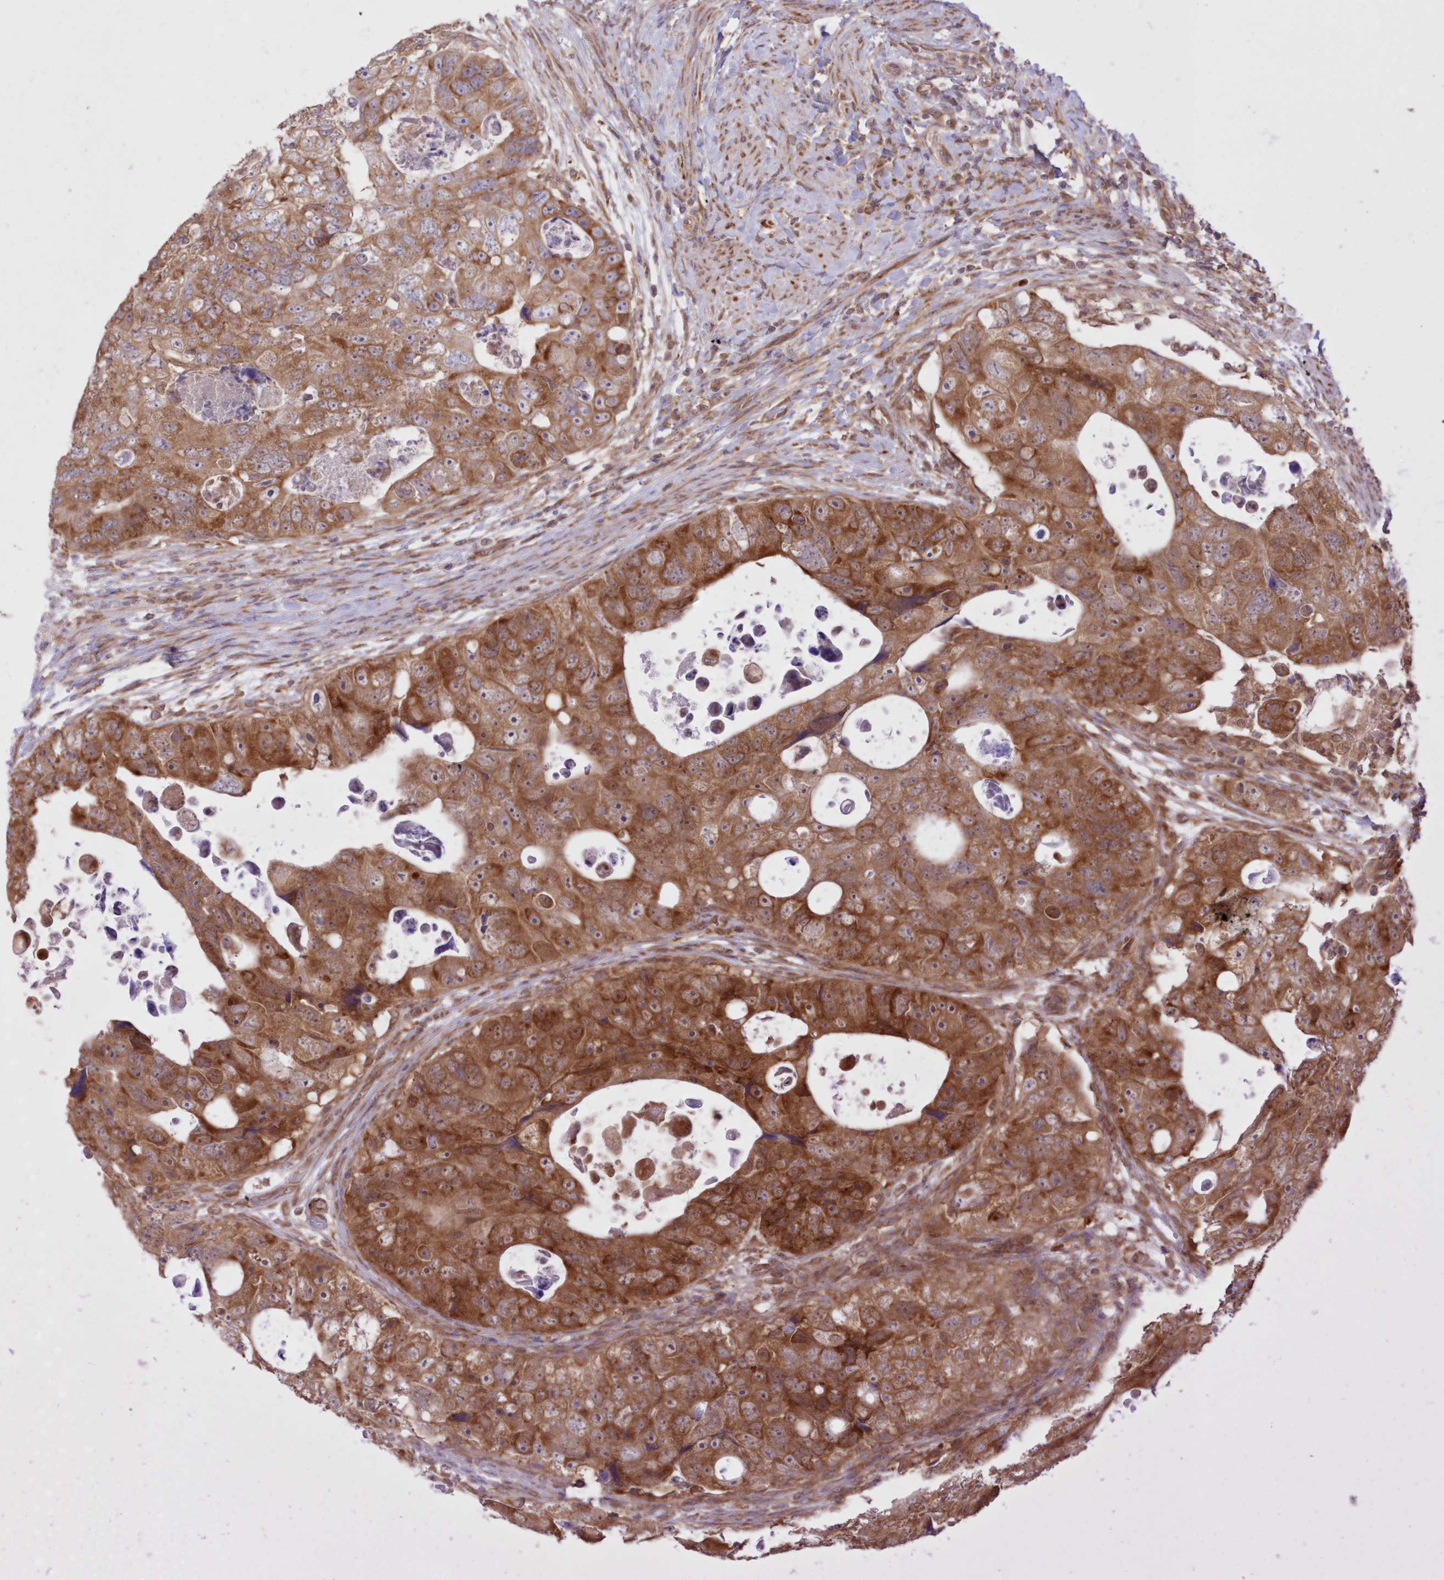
{"staining": {"intensity": "strong", "quantity": ">75%", "location": "cytoplasmic/membranous"}, "tissue": "colorectal cancer", "cell_type": "Tumor cells", "image_type": "cancer", "snomed": [{"axis": "morphology", "description": "Adenocarcinoma, NOS"}, {"axis": "topography", "description": "Rectum"}], "caption": "Colorectal cancer (adenocarcinoma) stained with a brown dye exhibits strong cytoplasmic/membranous positive staining in about >75% of tumor cells.", "gene": "RNPEP", "patient": {"sex": "male", "age": 59}}